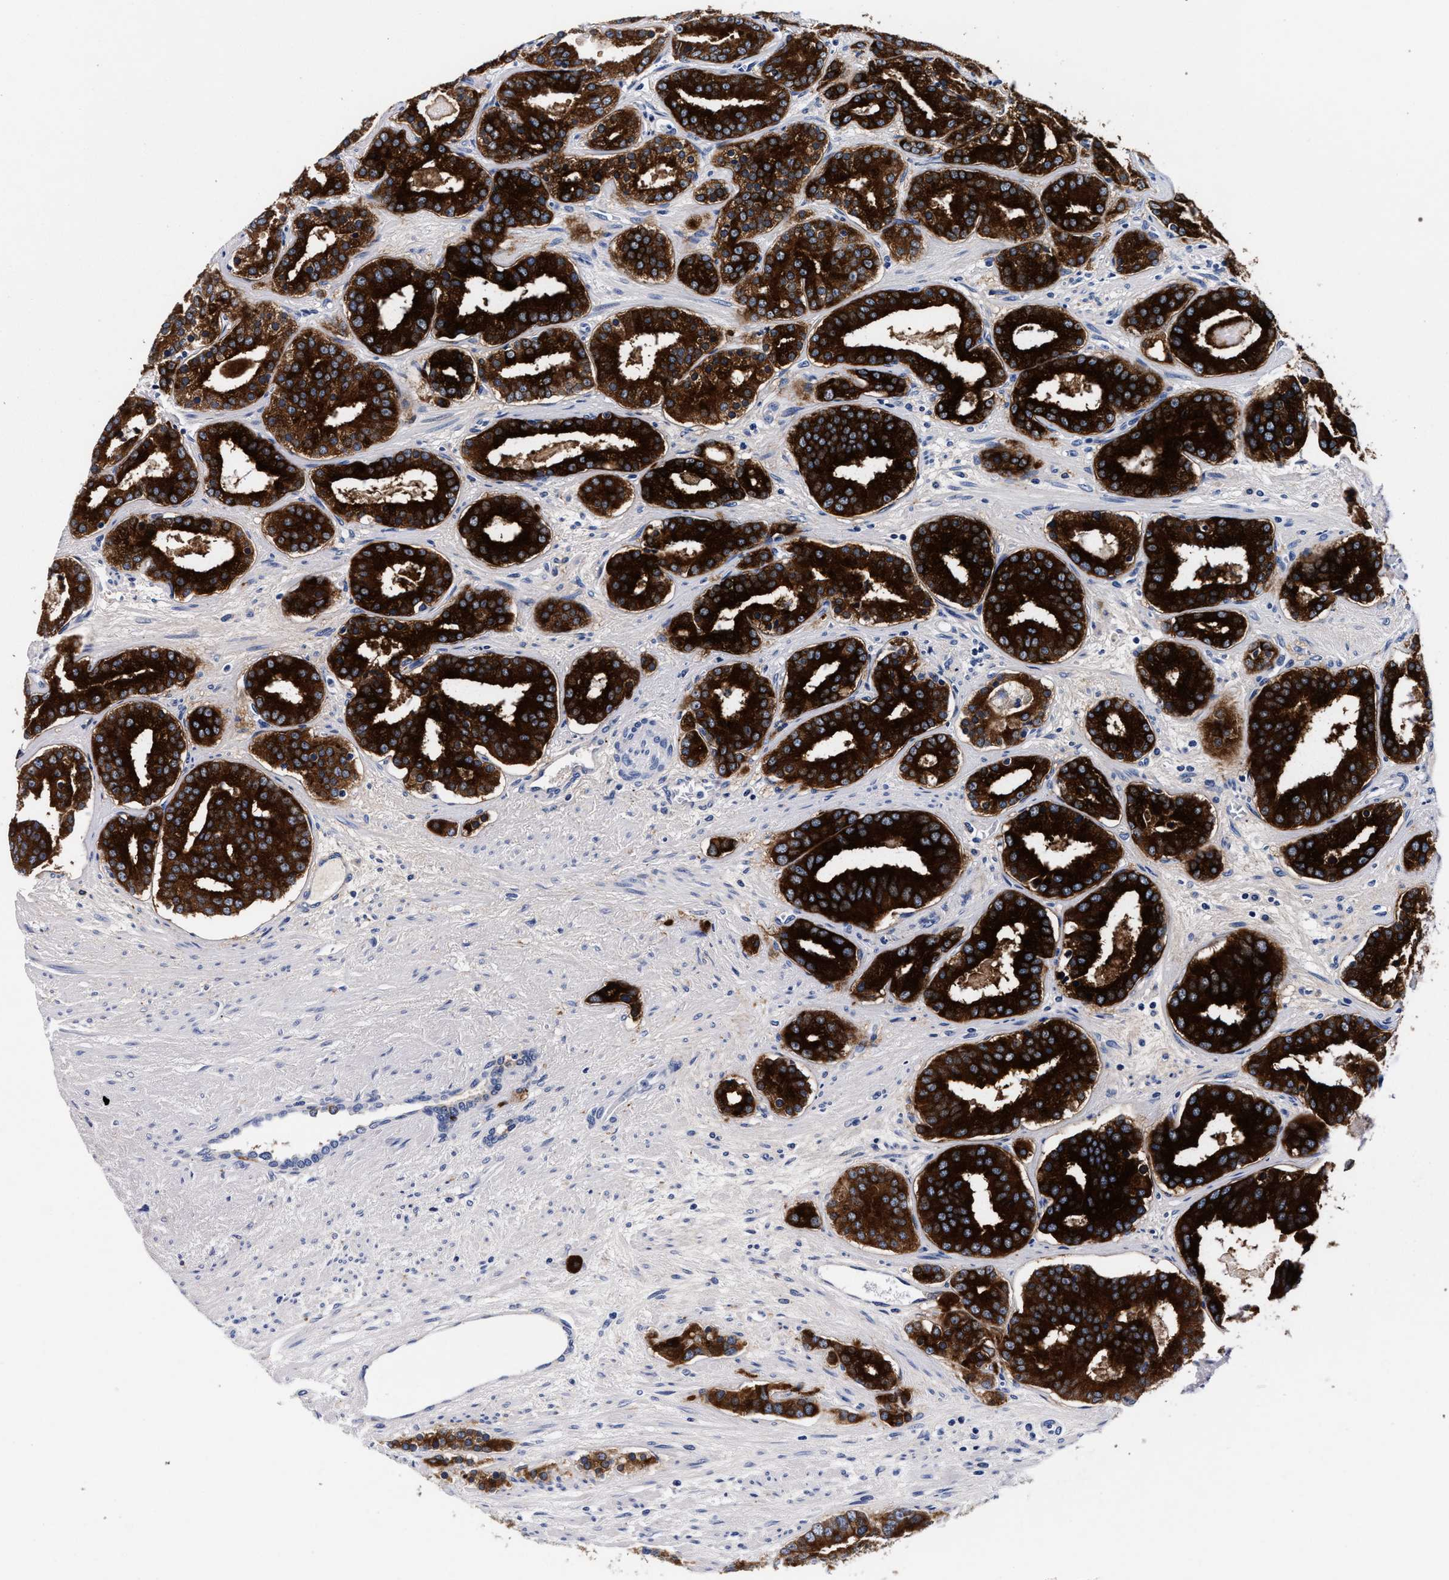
{"staining": {"intensity": "strong", "quantity": ">75%", "location": "cytoplasmic/membranous"}, "tissue": "prostate cancer", "cell_type": "Tumor cells", "image_type": "cancer", "snomed": [{"axis": "morphology", "description": "Adenocarcinoma, Low grade"}, {"axis": "topography", "description": "Prostate"}], "caption": "Human prostate cancer (low-grade adenocarcinoma) stained for a protein (brown) reveals strong cytoplasmic/membranous positive staining in about >75% of tumor cells.", "gene": "RAB3B", "patient": {"sex": "male", "age": 63}}